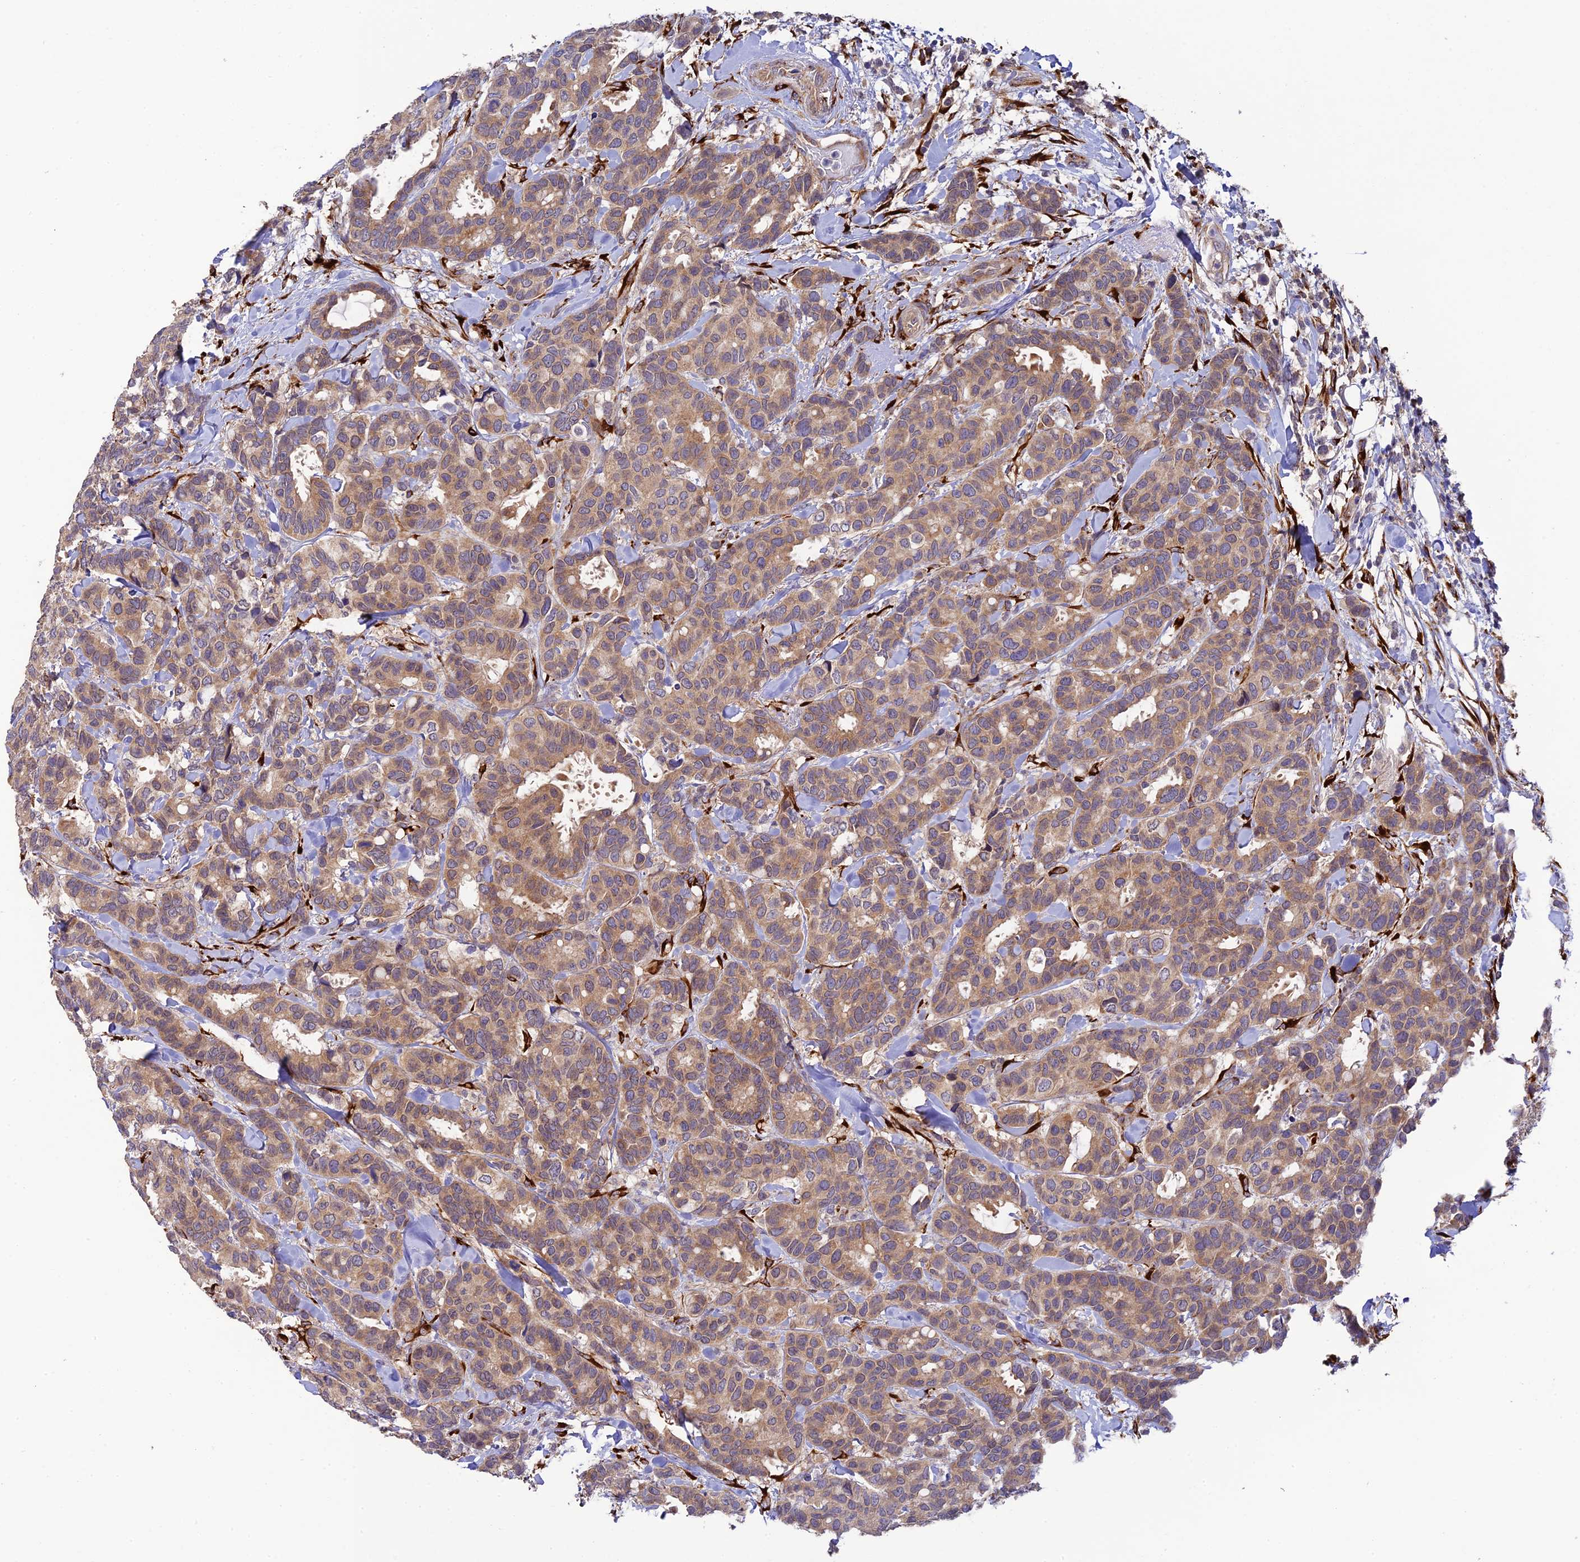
{"staining": {"intensity": "moderate", "quantity": ">75%", "location": "cytoplasmic/membranous"}, "tissue": "breast cancer", "cell_type": "Tumor cells", "image_type": "cancer", "snomed": [{"axis": "morphology", "description": "Normal tissue, NOS"}, {"axis": "morphology", "description": "Duct carcinoma"}, {"axis": "topography", "description": "Breast"}], "caption": "The image reveals a brown stain indicating the presence of a protein in the cytoplasmic/membranous of tumor cells in breast cancer (invasive ductal carcinoma).", "gene": "P3H3", "patient": {"sex": "female", "age": 87}}